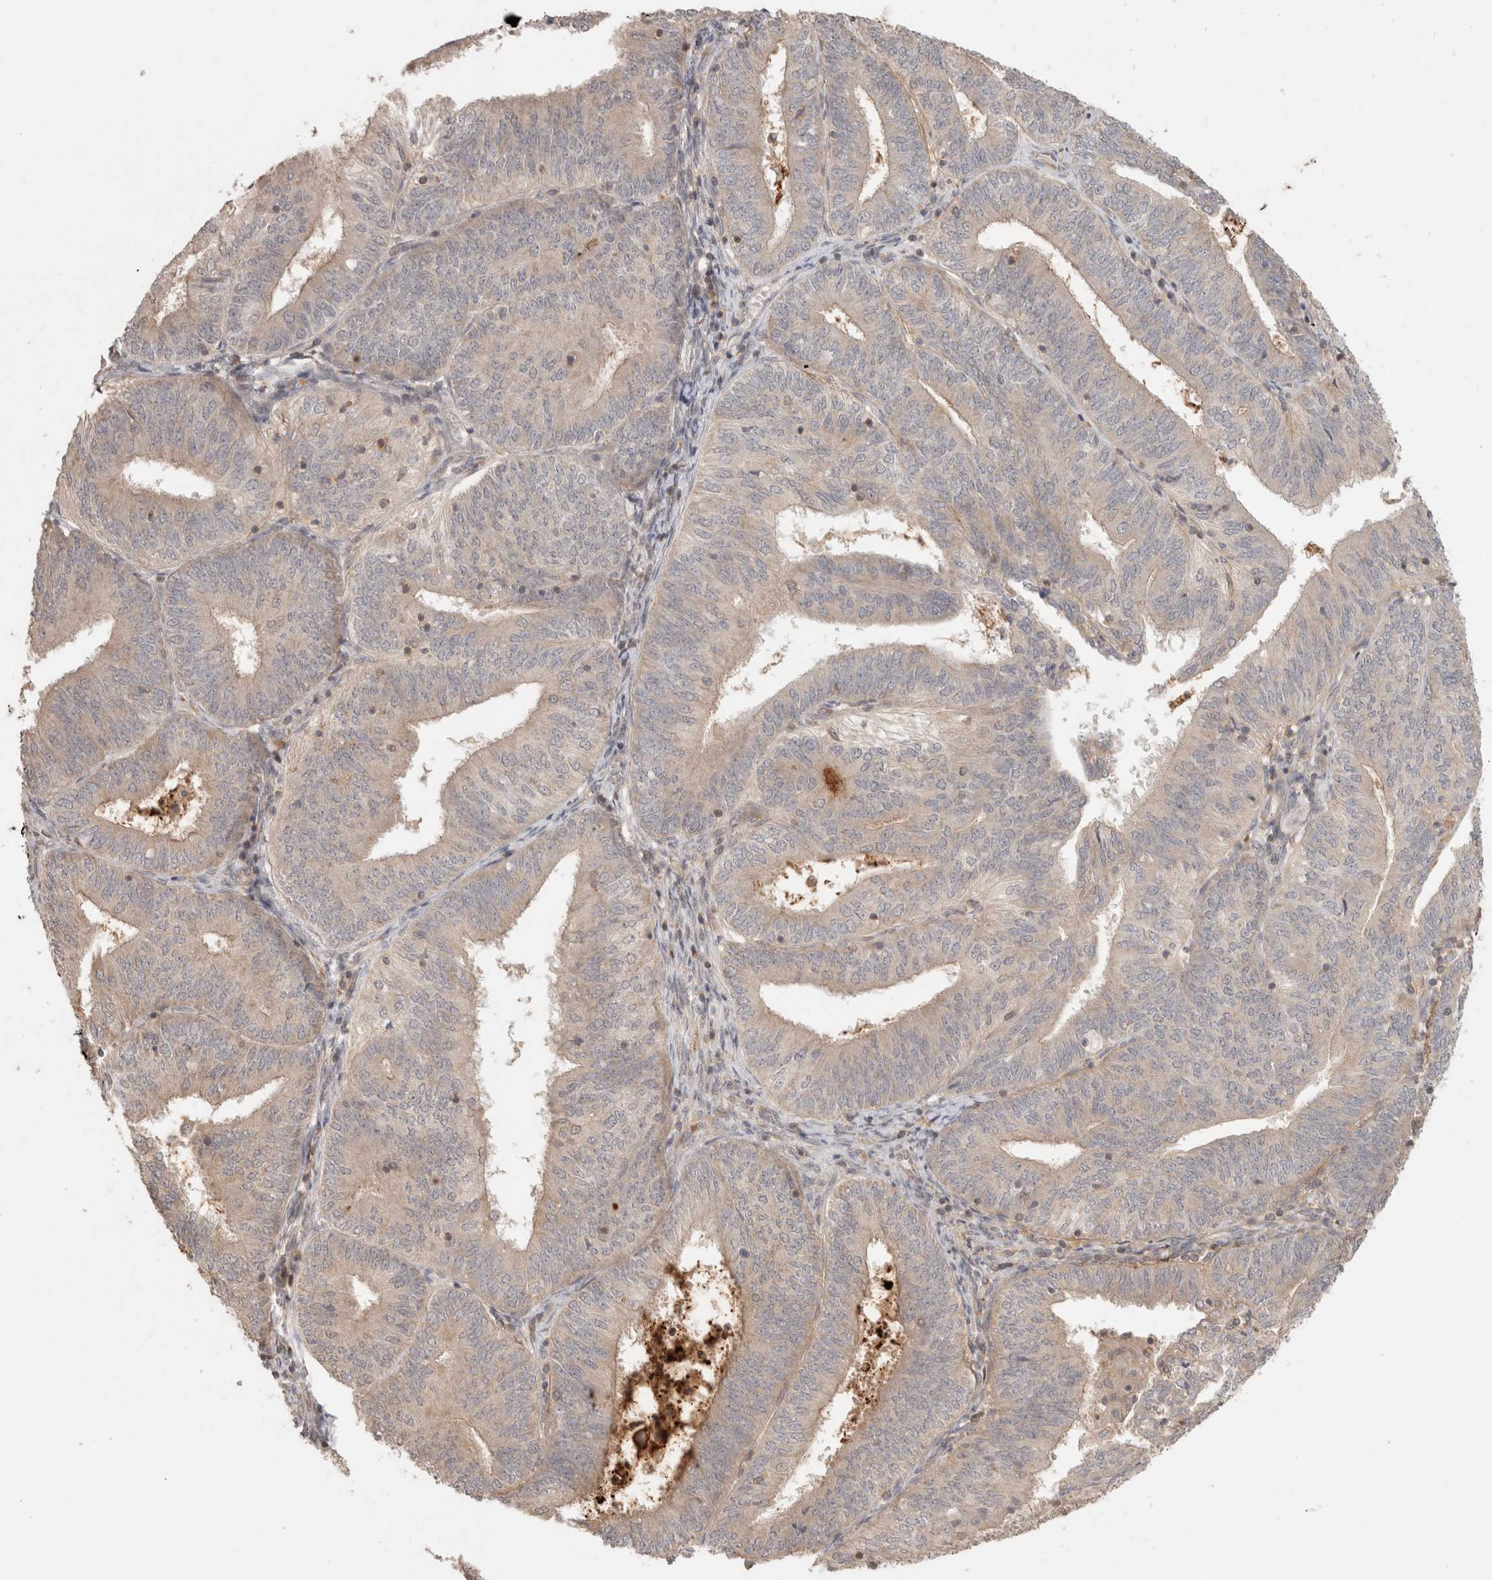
{"staining": {"intensity": "negative", "quantity": "none", "location": "none"}, "tissue": "endometrial cancer", "cell_type": "Tumor cells", "image_type": "cancer", "snomed": [{"axis": "morphology", "description": "Adenocarcinoma, NOS"}, {"axis": "topography", "description": "Endometrium"}], "caption": "A photomicrograph of human endometrial cancer (adenocarcinoma) is negative for staining in tumor cells.", "gene": "HSPG2", "patient": {"sex": "female", "age": 58}}